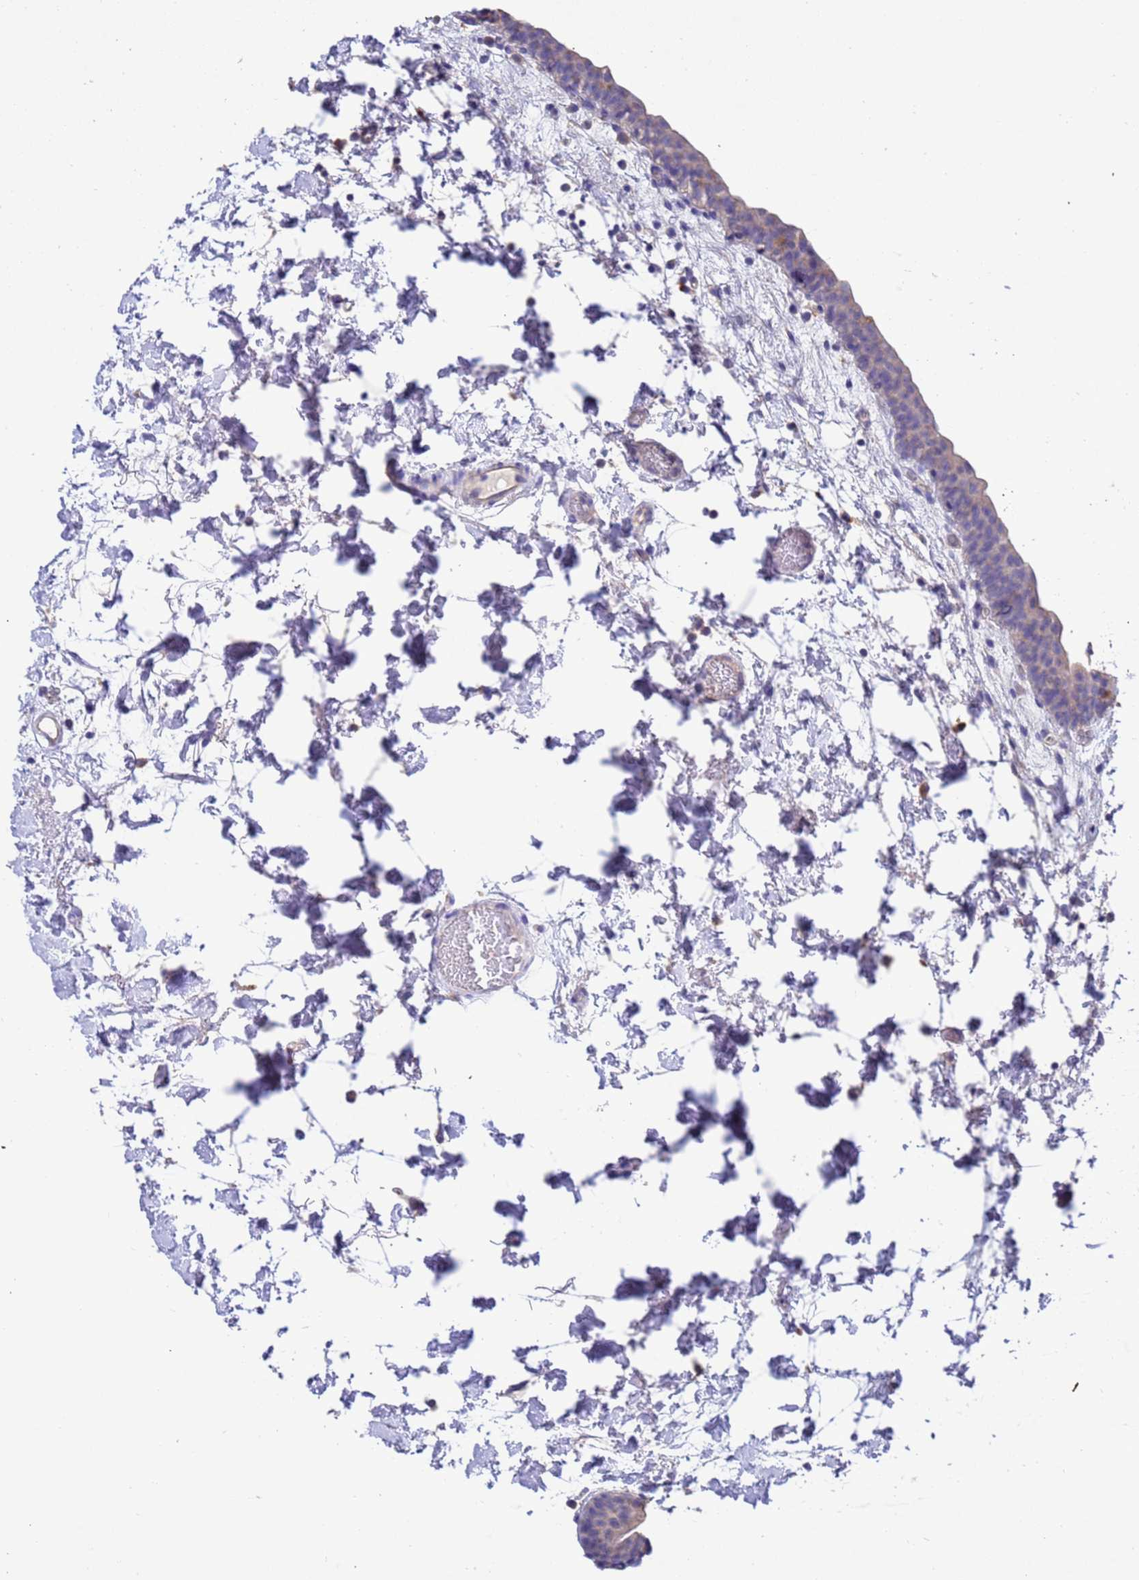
{"staining": {"intensity": "moderate", "quantity": "<25%", "location": "cytoplasmic/membranous"}, "tissue": "urinary bladder", "cell_type": "Urothelial cells", "image_type": "normal", "snomed": [{"axis": "morphology", "description": "Normal tissue, NOS"}, {"axis": "topography", "description": "Urinary bladder"}], "caption": "Immunohistochemical staining of unremarkable urinary bladder exhibits low levels of moderate cytoplasmic/membranous expression in about <25% of urothelial cells.", "gene": "SRL", "patient": {"sex": "male", "age": 83}}